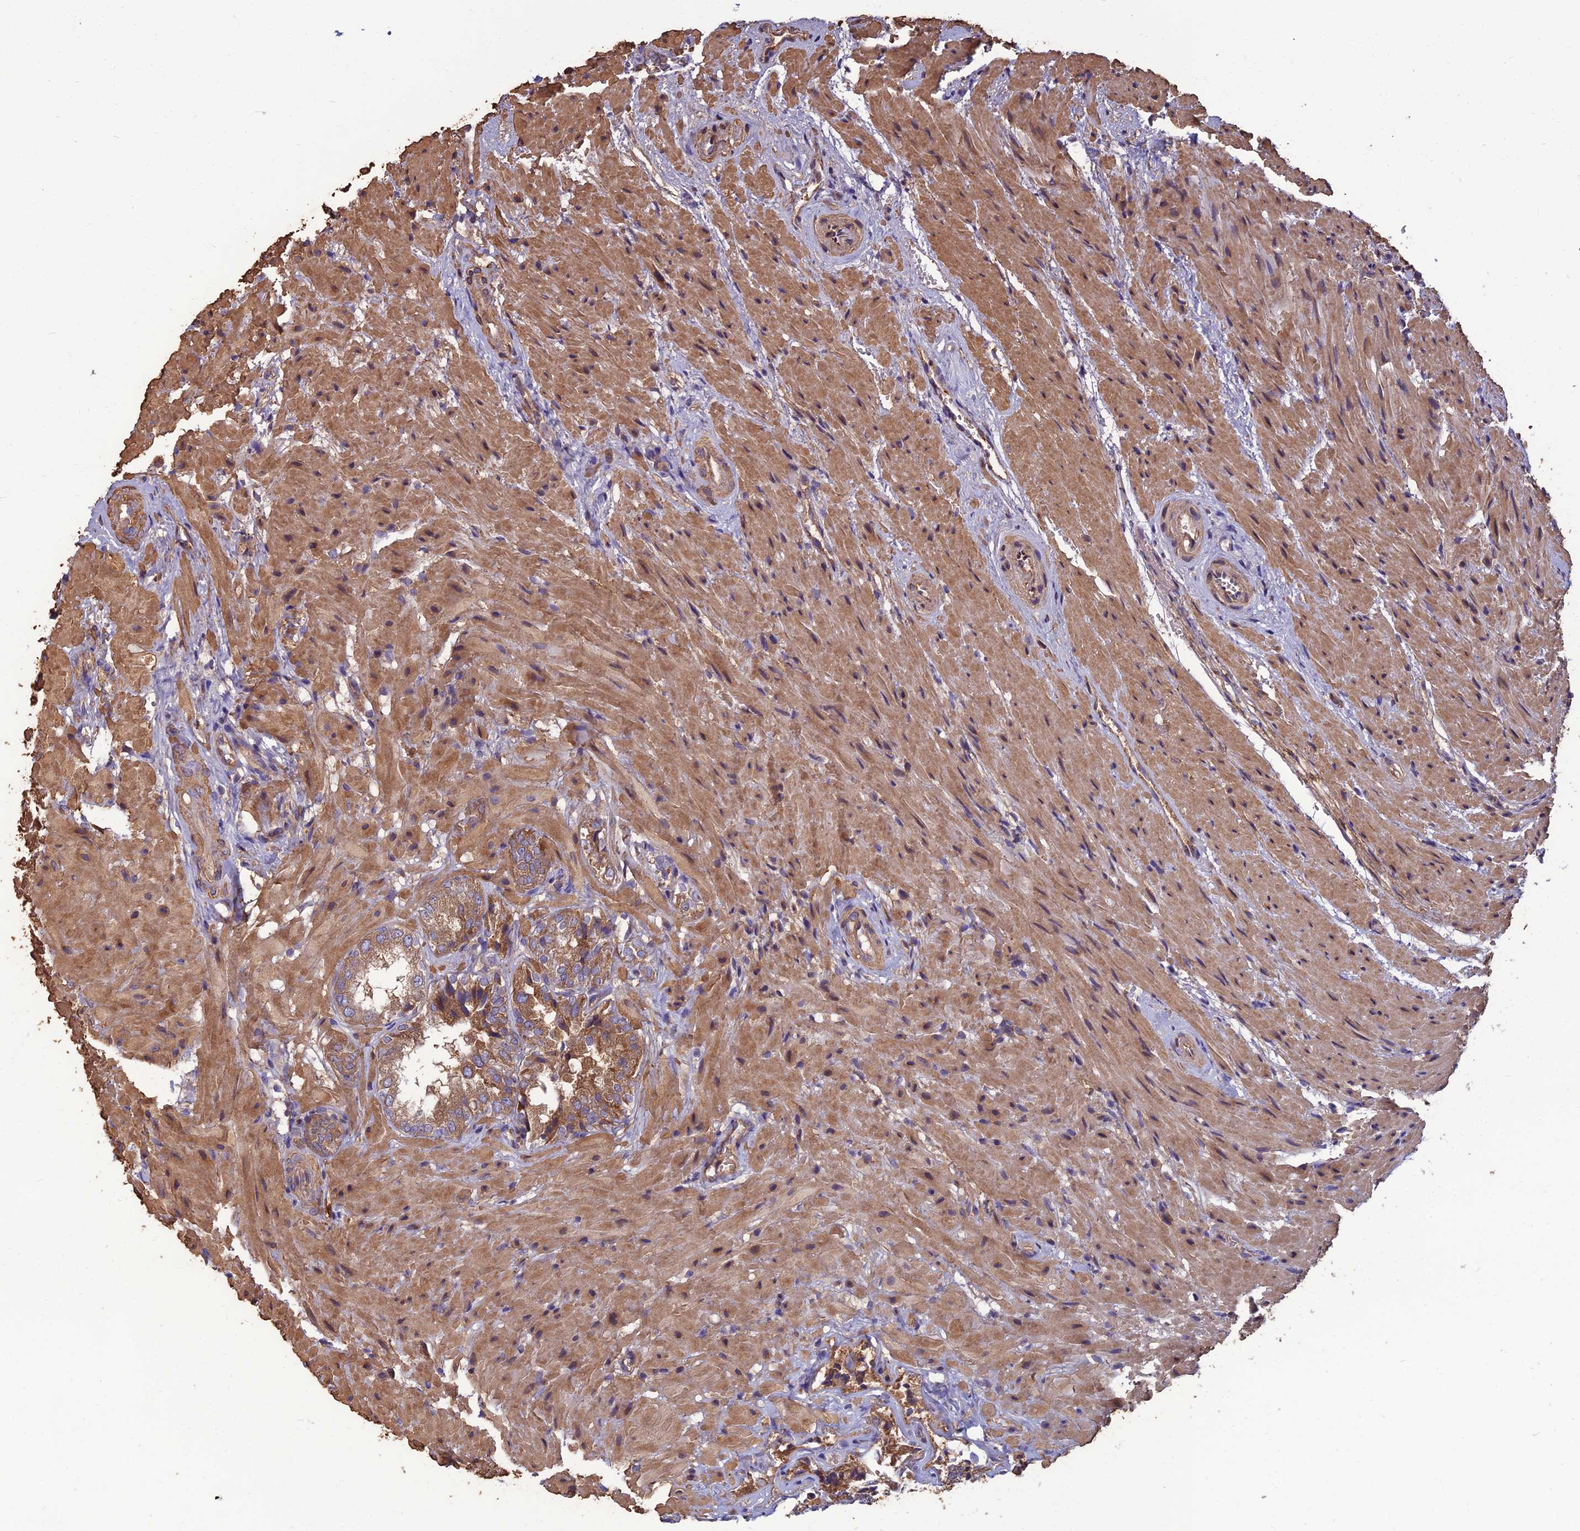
{"staining": {"intensity": "moderate", "quantity": ">75%", "location": "cytoplasmic/membranous"}, "tissue": "seminal vesicle", "cell_type": "Glandular cells", "image_type": "normal", "snomed": [{"axis": "morphology", "description": "Normal tissue, NOS"}, {"axis": "topography", "description": "Seminal veicle"}, {"axis": "topography", "description": "Peripheral nerve tissue"}], "caption": "Benign seminal vesicle exhibits moderate cytoplasmic/membranous expression in about >75% of glandular cells, visualized by immunohistochemistry.", "gene": "WDR24", "patient": {"sex": "male", "age": 63}}